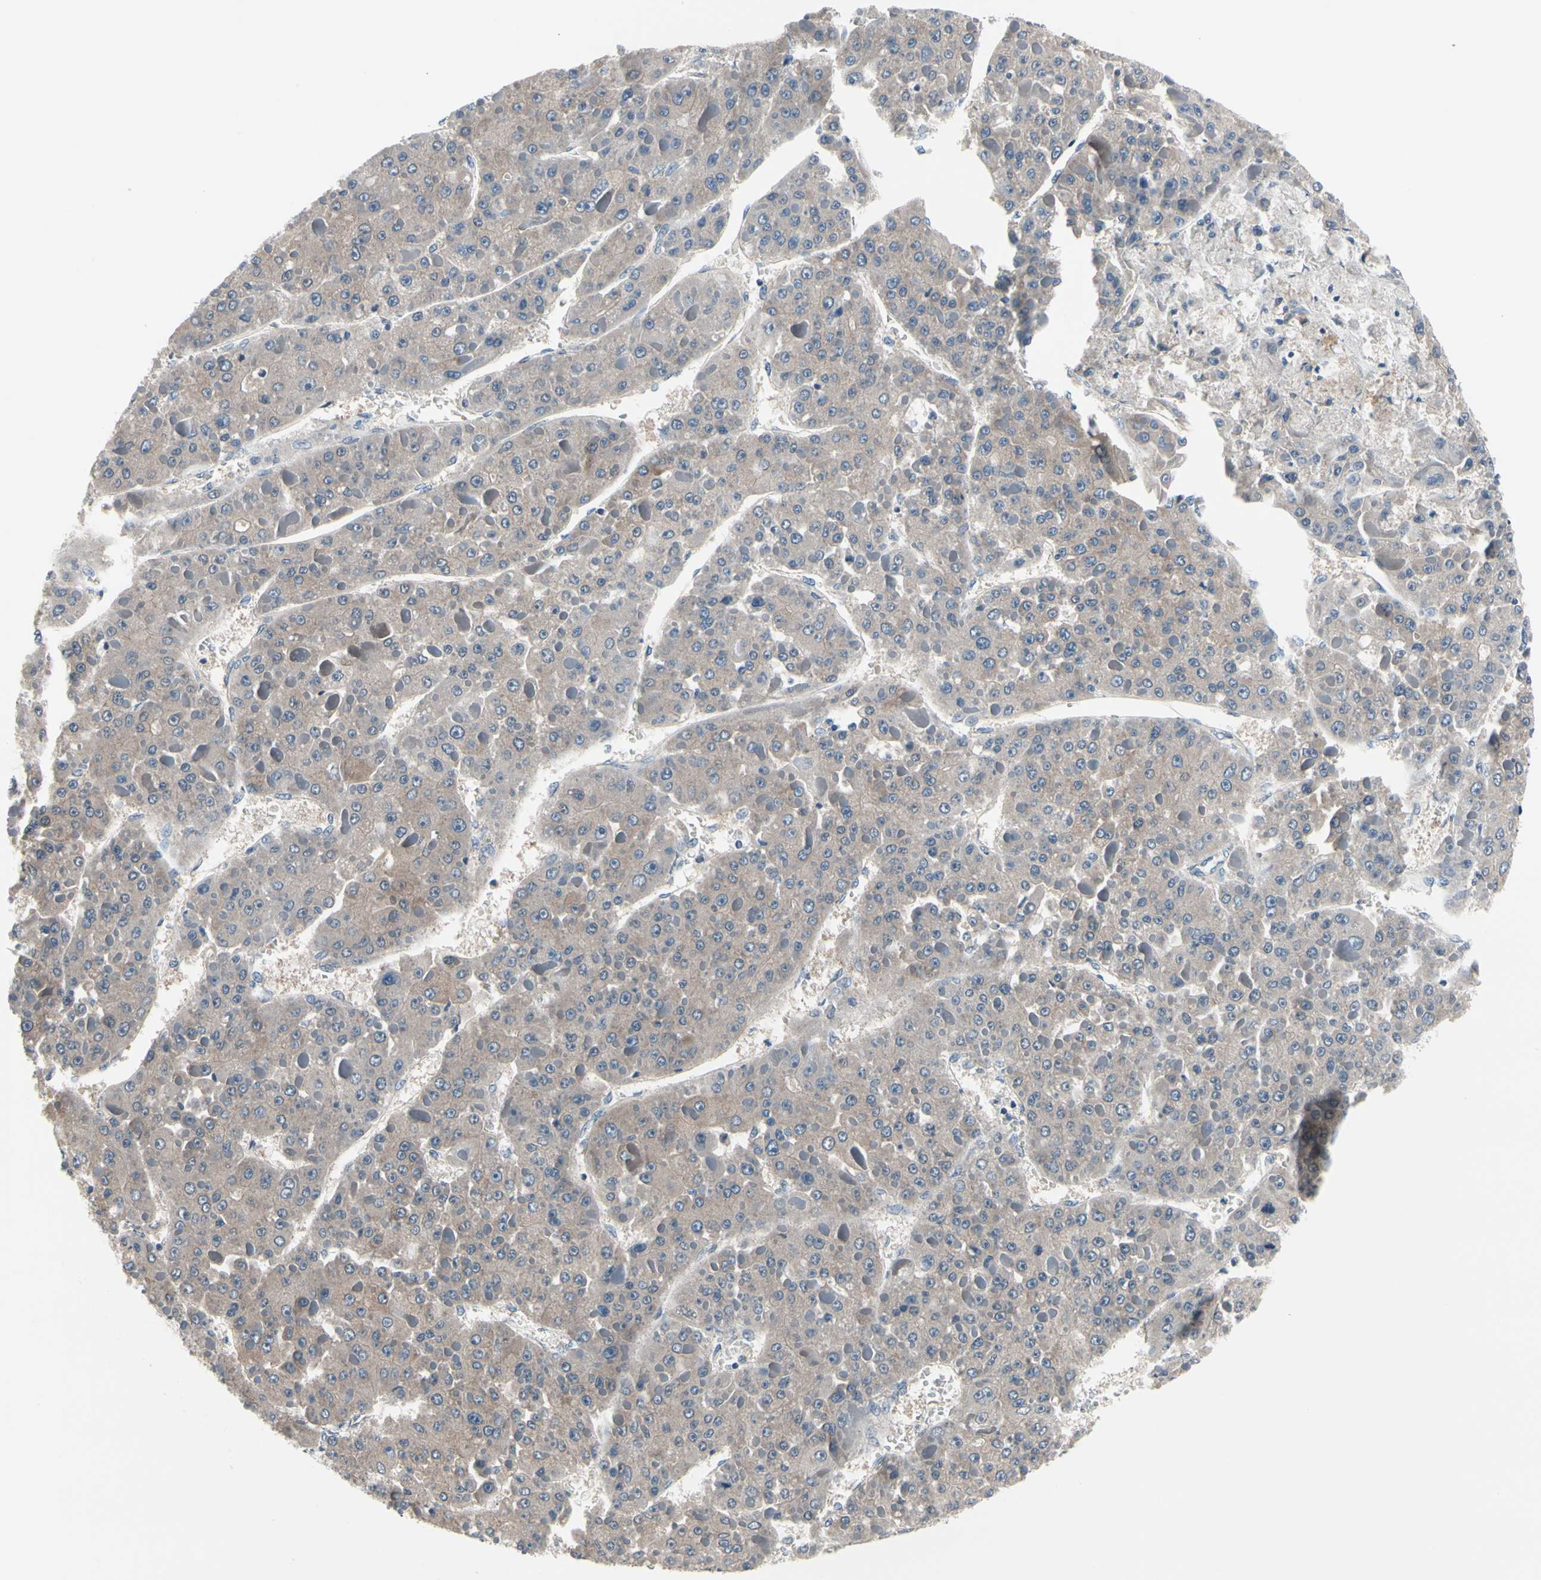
{"staining": {"intensity": "weak", "quantity": "25%-75%", "location": "cytoplasmic/membranous"}, "tissue": "liver cancer", "cell_type": "Tumor cells", "image_type": "cancer", "snomed": [{"axis": "morphology", "description": "Carcinoma, Hepatocellular, NOS"}, {"axis": "topography", "description": "Liver"}], "caption": "Tumor cells demonstrate low levels of weak cytoplasmic/membranous expression in about 25%-75% of cells in liver hepatocellular carcinoma.", "gene": "PRKAR2B", "patient": {"sex": "female", "age": 73}}